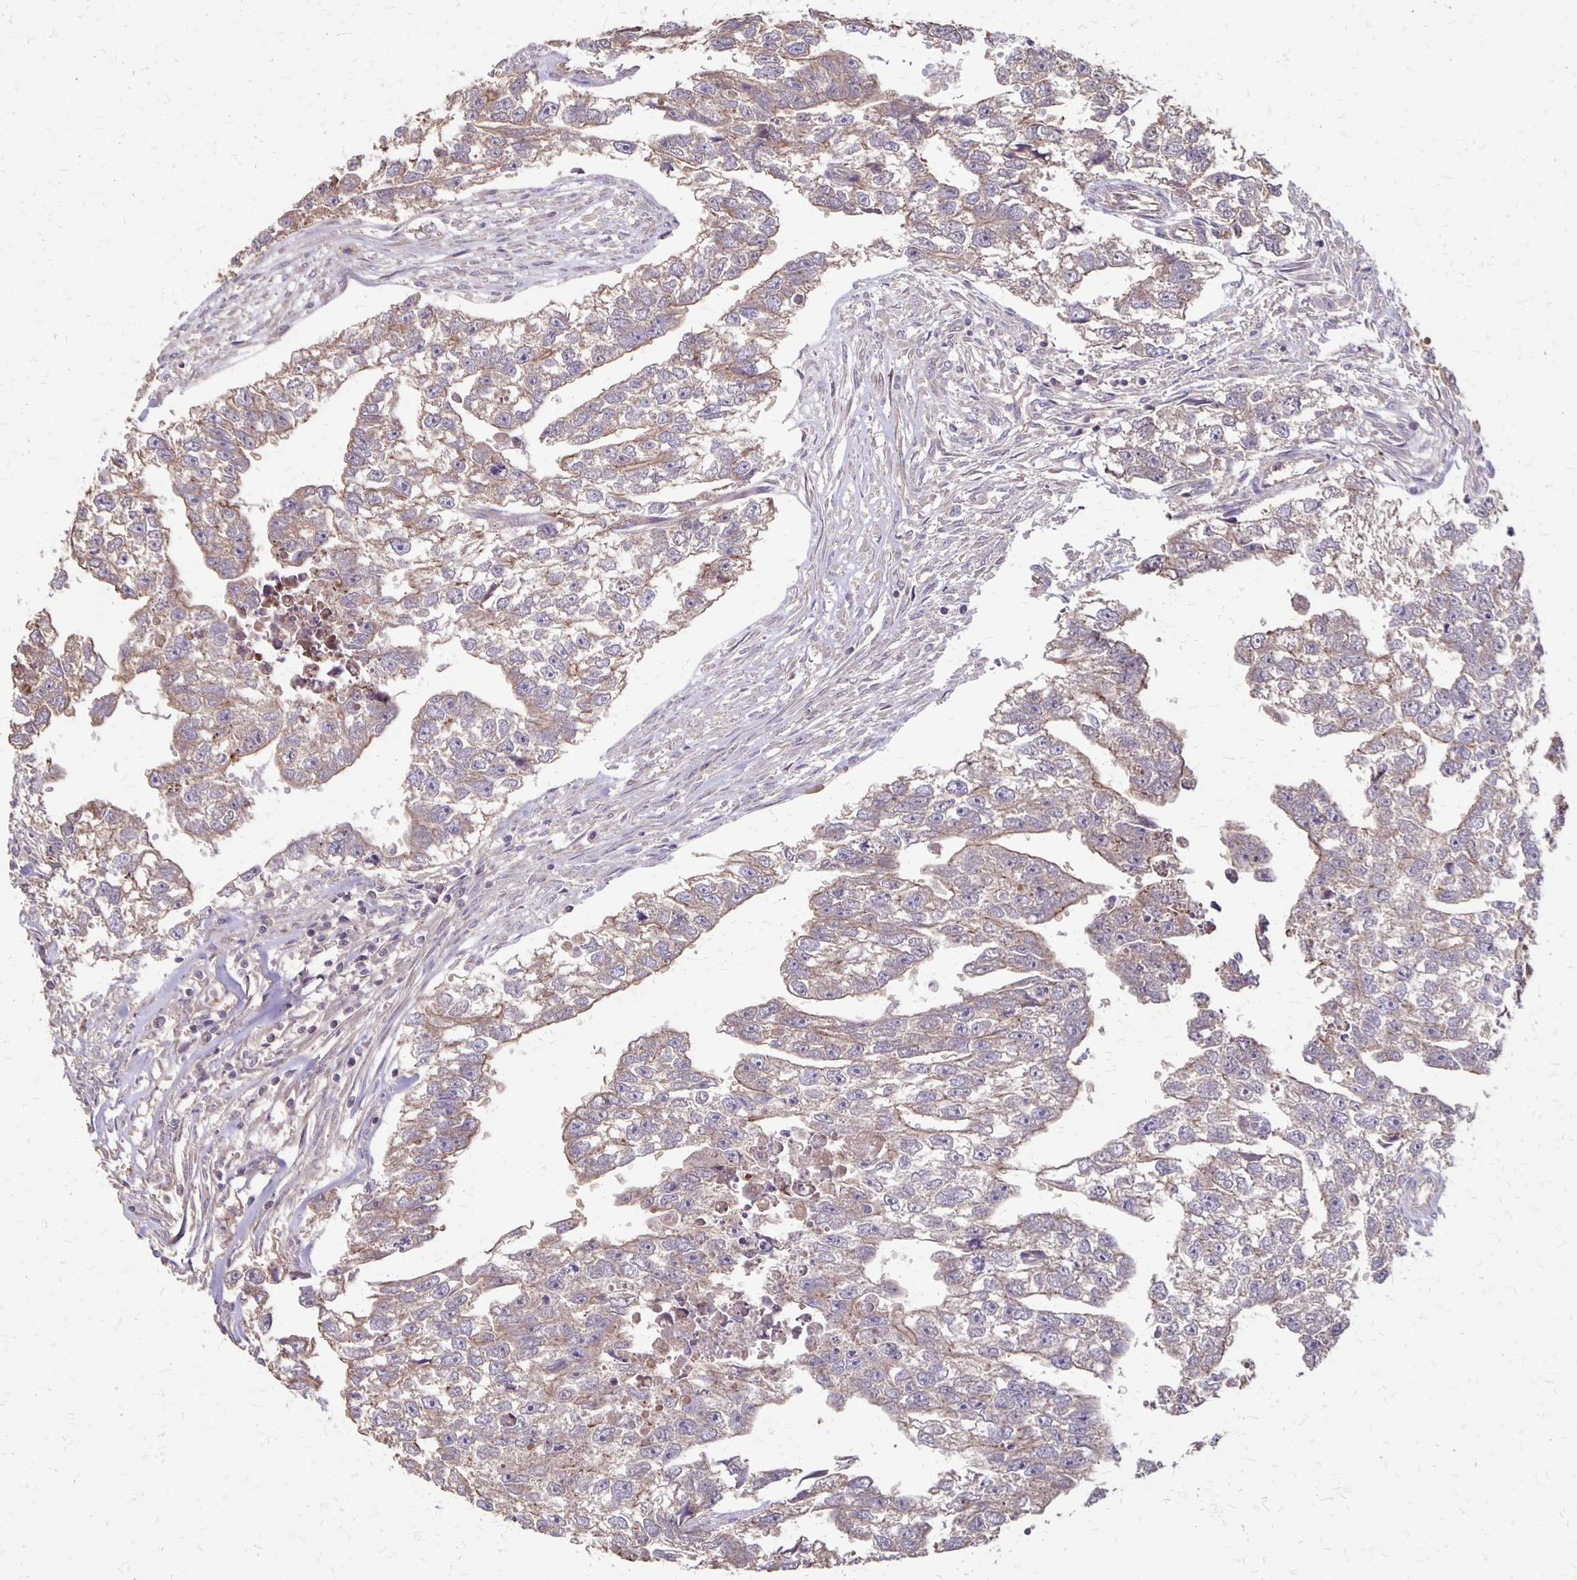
{"staining": {"intensity": "weak", "quantity": "25%-75%", "location": "cytoplasmic/membranous"}, "tissue": "testis cancer", "cell_type": "Tumor cells", "image_type": "cancer", "snomed": [{"axis": "morphology", "description": "Carcinoma, Embryonal, NOS"}, {"axis": "morphology", "description": "Teratoma, malignant, NOS"}, {"axis": "topography", "description": "Testis"}], "caption": "A micrograph showing weak cytoplasmic/membranous expression in approximately 25%-75% of tumor cells in testis malignant teratoma, as visualized by brown immunohistochemical staining.", "gene": "PROM2", "patient": {"sex": "male", "age": 44}}